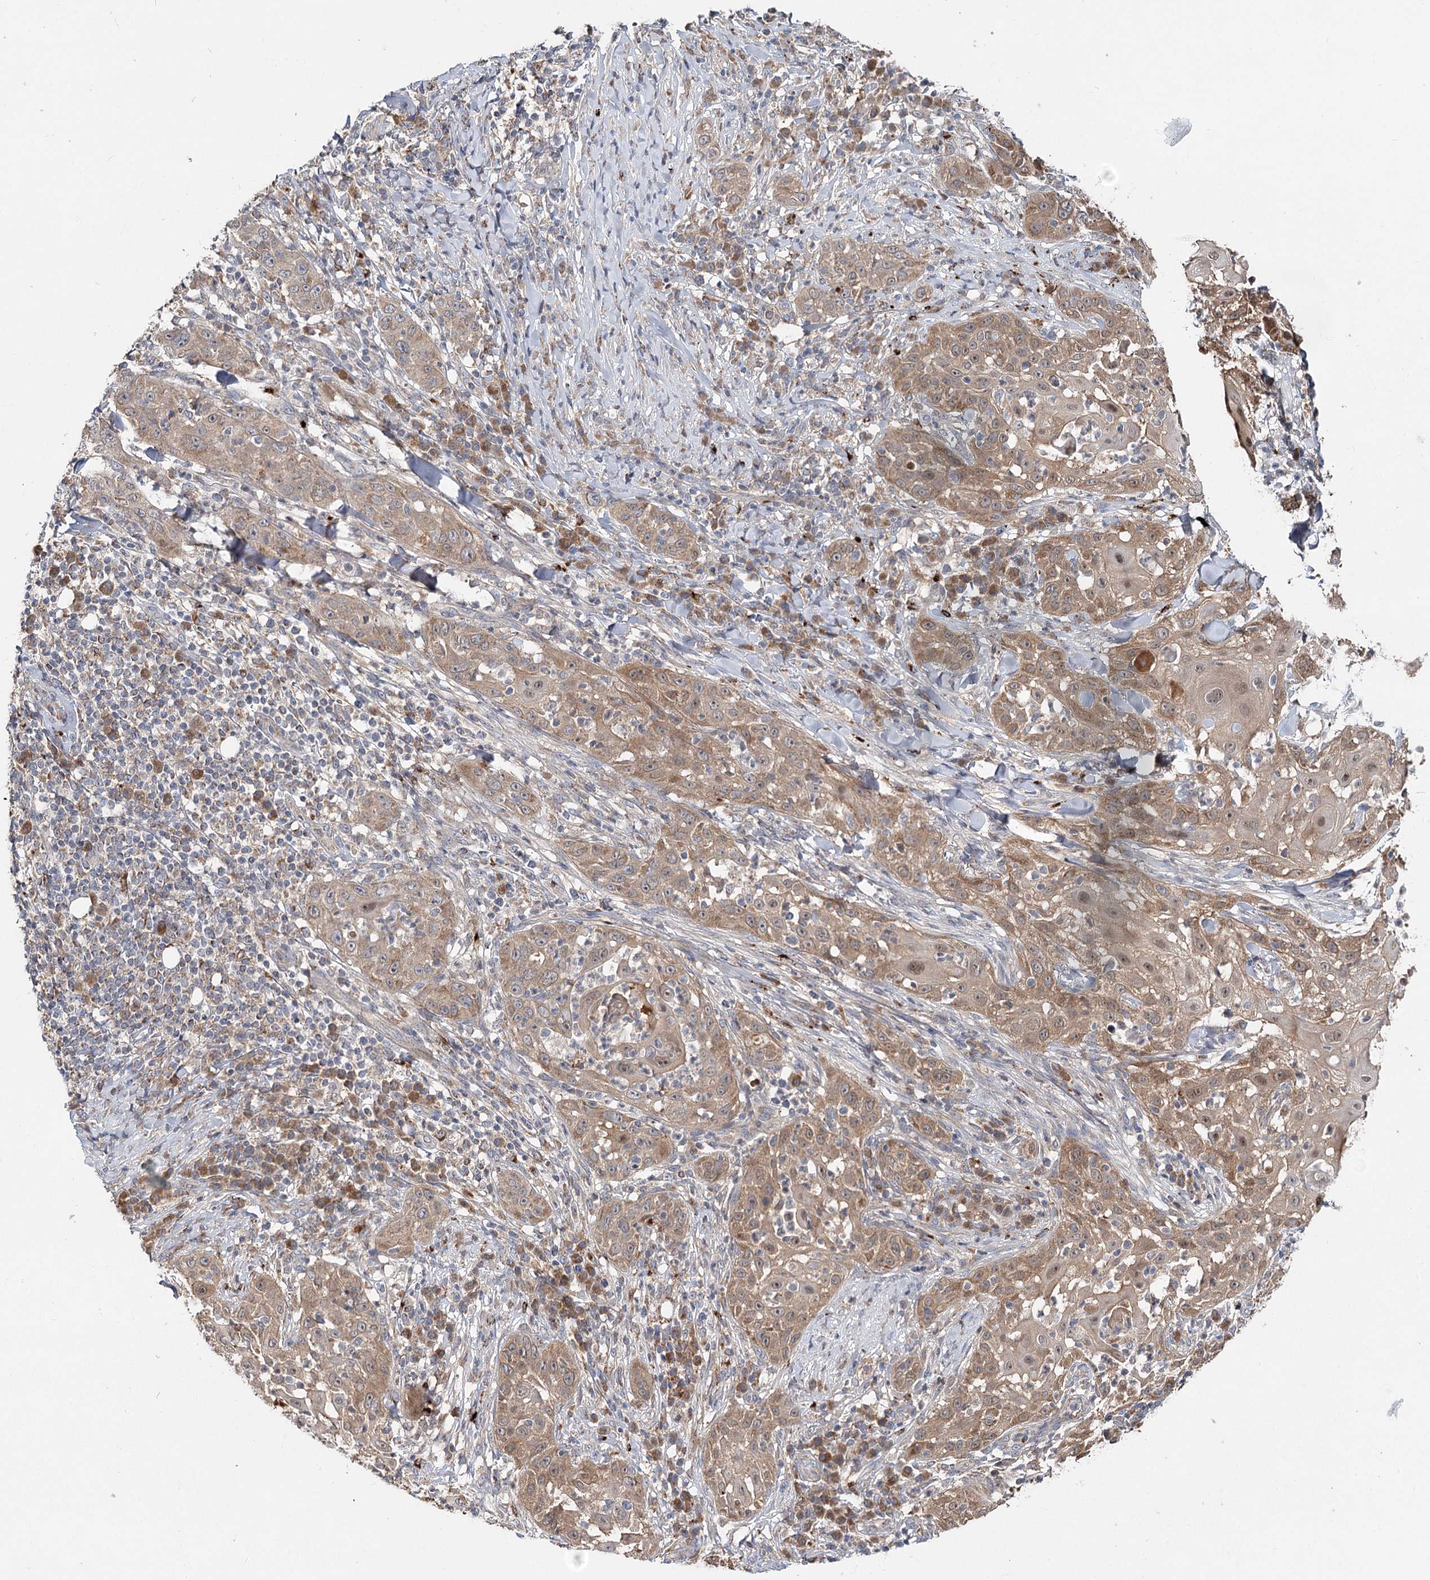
{"staining": {"intensity": "moderate", "quantity": ">75%", "location": "cytoplasmic/membranous"}, "tissue": "skin cancer", "cell_type": "Tumor cells", "image_type": "cancer", "snomed": [{"axis": "morphology", "description": "Squamous cell carcinoma, NOS"}, {"axis": "topography", "description": "Skin"}], "caption": "Skin cancer (squamous cell carcinoma) was stained to show a protein in brown. There is medium levels of moderate cytoplasmic/membranous staining in about >75% of tumor cells.", "gene": "PYROXD2", "patient": {"sex": "female", "age": 44}}